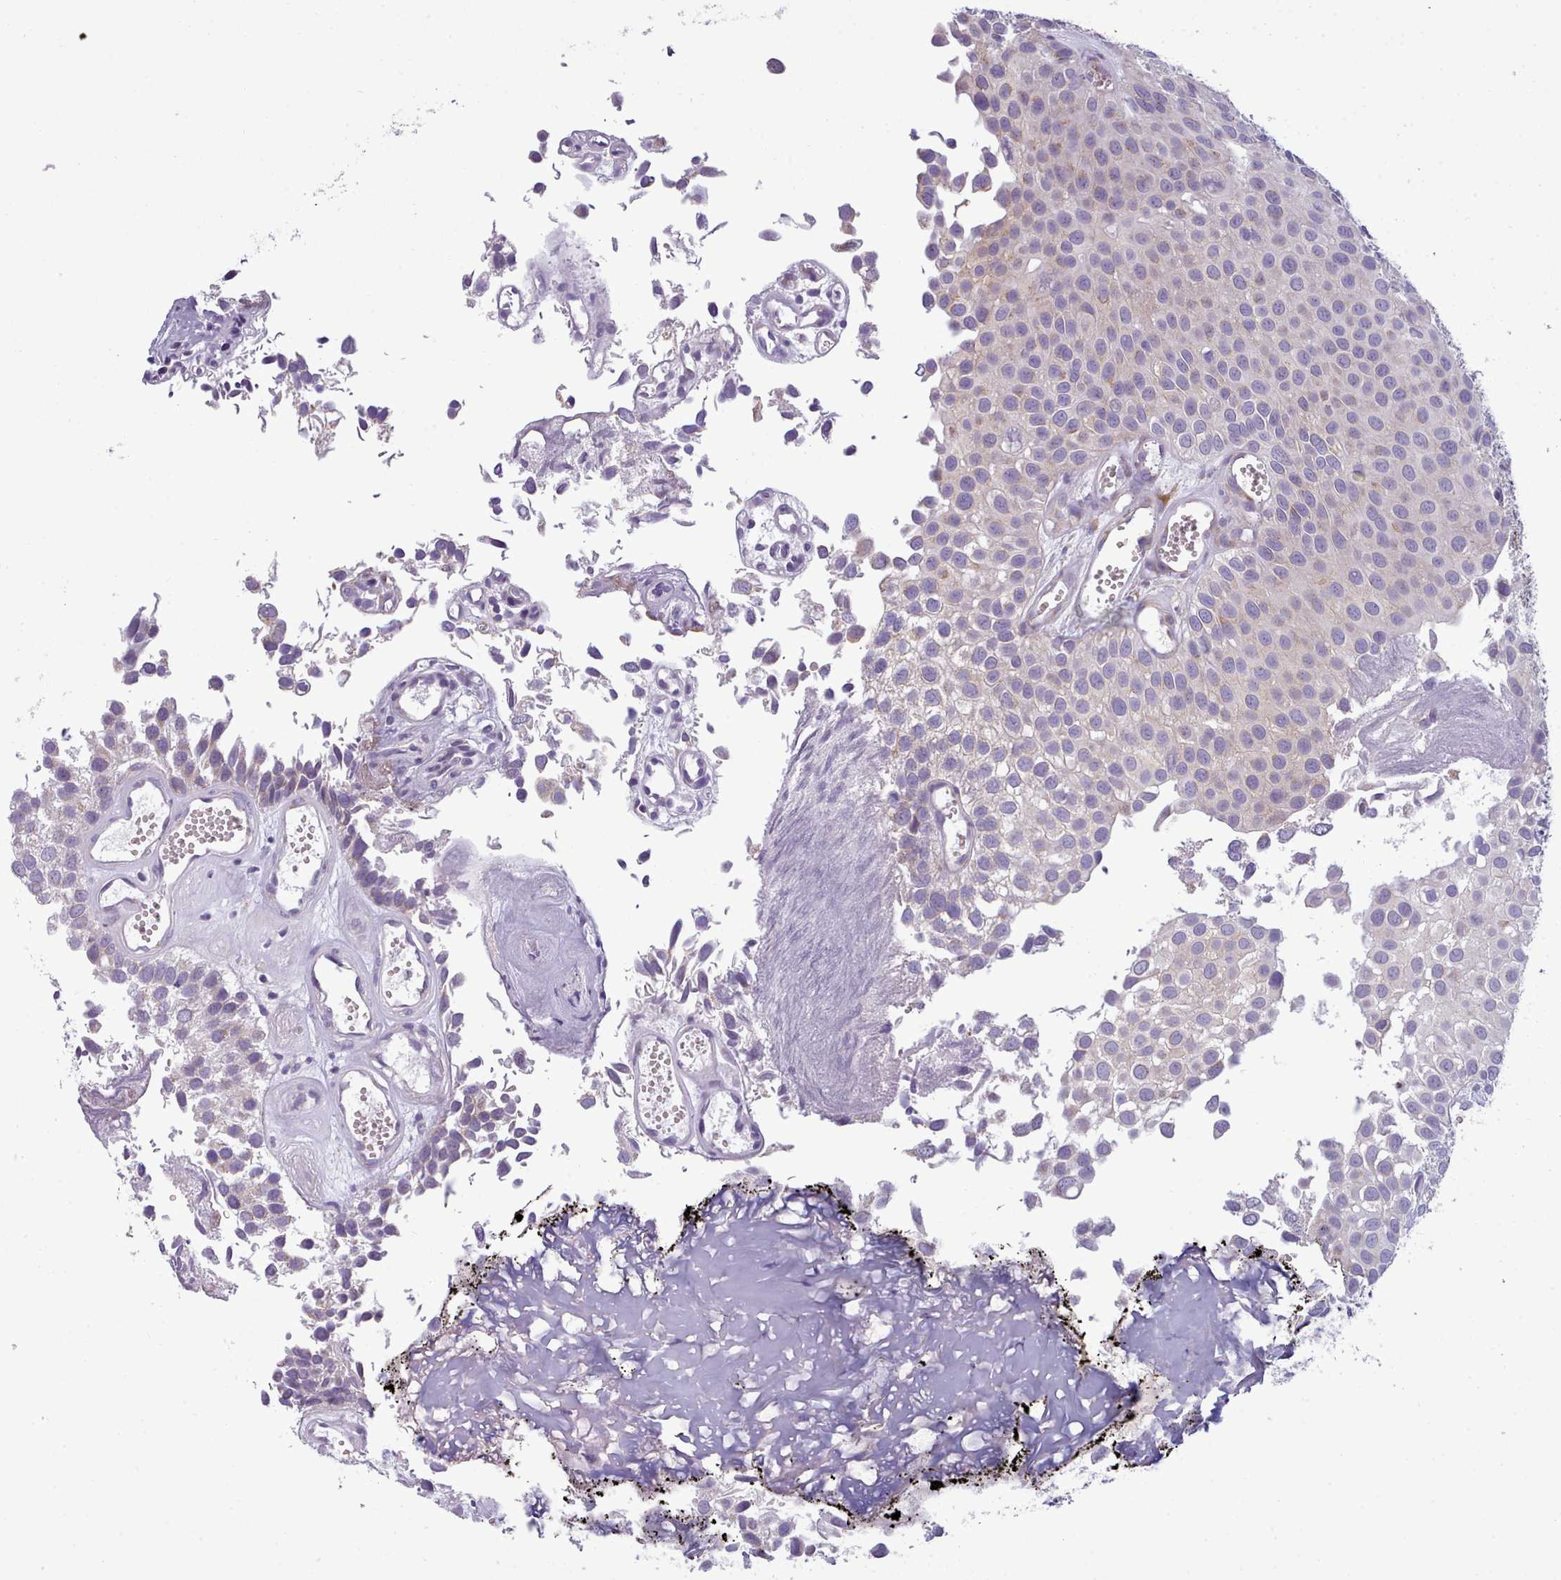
{"staining": {"intensity": "weak", "quantity": "25%-75%", "location": "cytoplasmic/membranous"}, "tissue": "urothelial cancer", "cell_type": "Tumor cells", "image_type": "cancer", "snomed": [{"axis": "morphology", "description": "Urothelial carcinoma, Low grade"}, {"axis": "topography", "description": "Urinary bladder"}], "caption": "Immunohistochemistry staining of urothelial cancer, which shows low levels of weak cytoplasmic/membranous staining in about 25%-75% of tumor cells indicating weak cytoplasmic/membranous protein expression. The staining was performed using DAB (brown) for protein detection and nuclei were counterstained in hematoxylin (blue).", "gene": "MYRFL", "patient": {"sex": "male", "age": 88}}